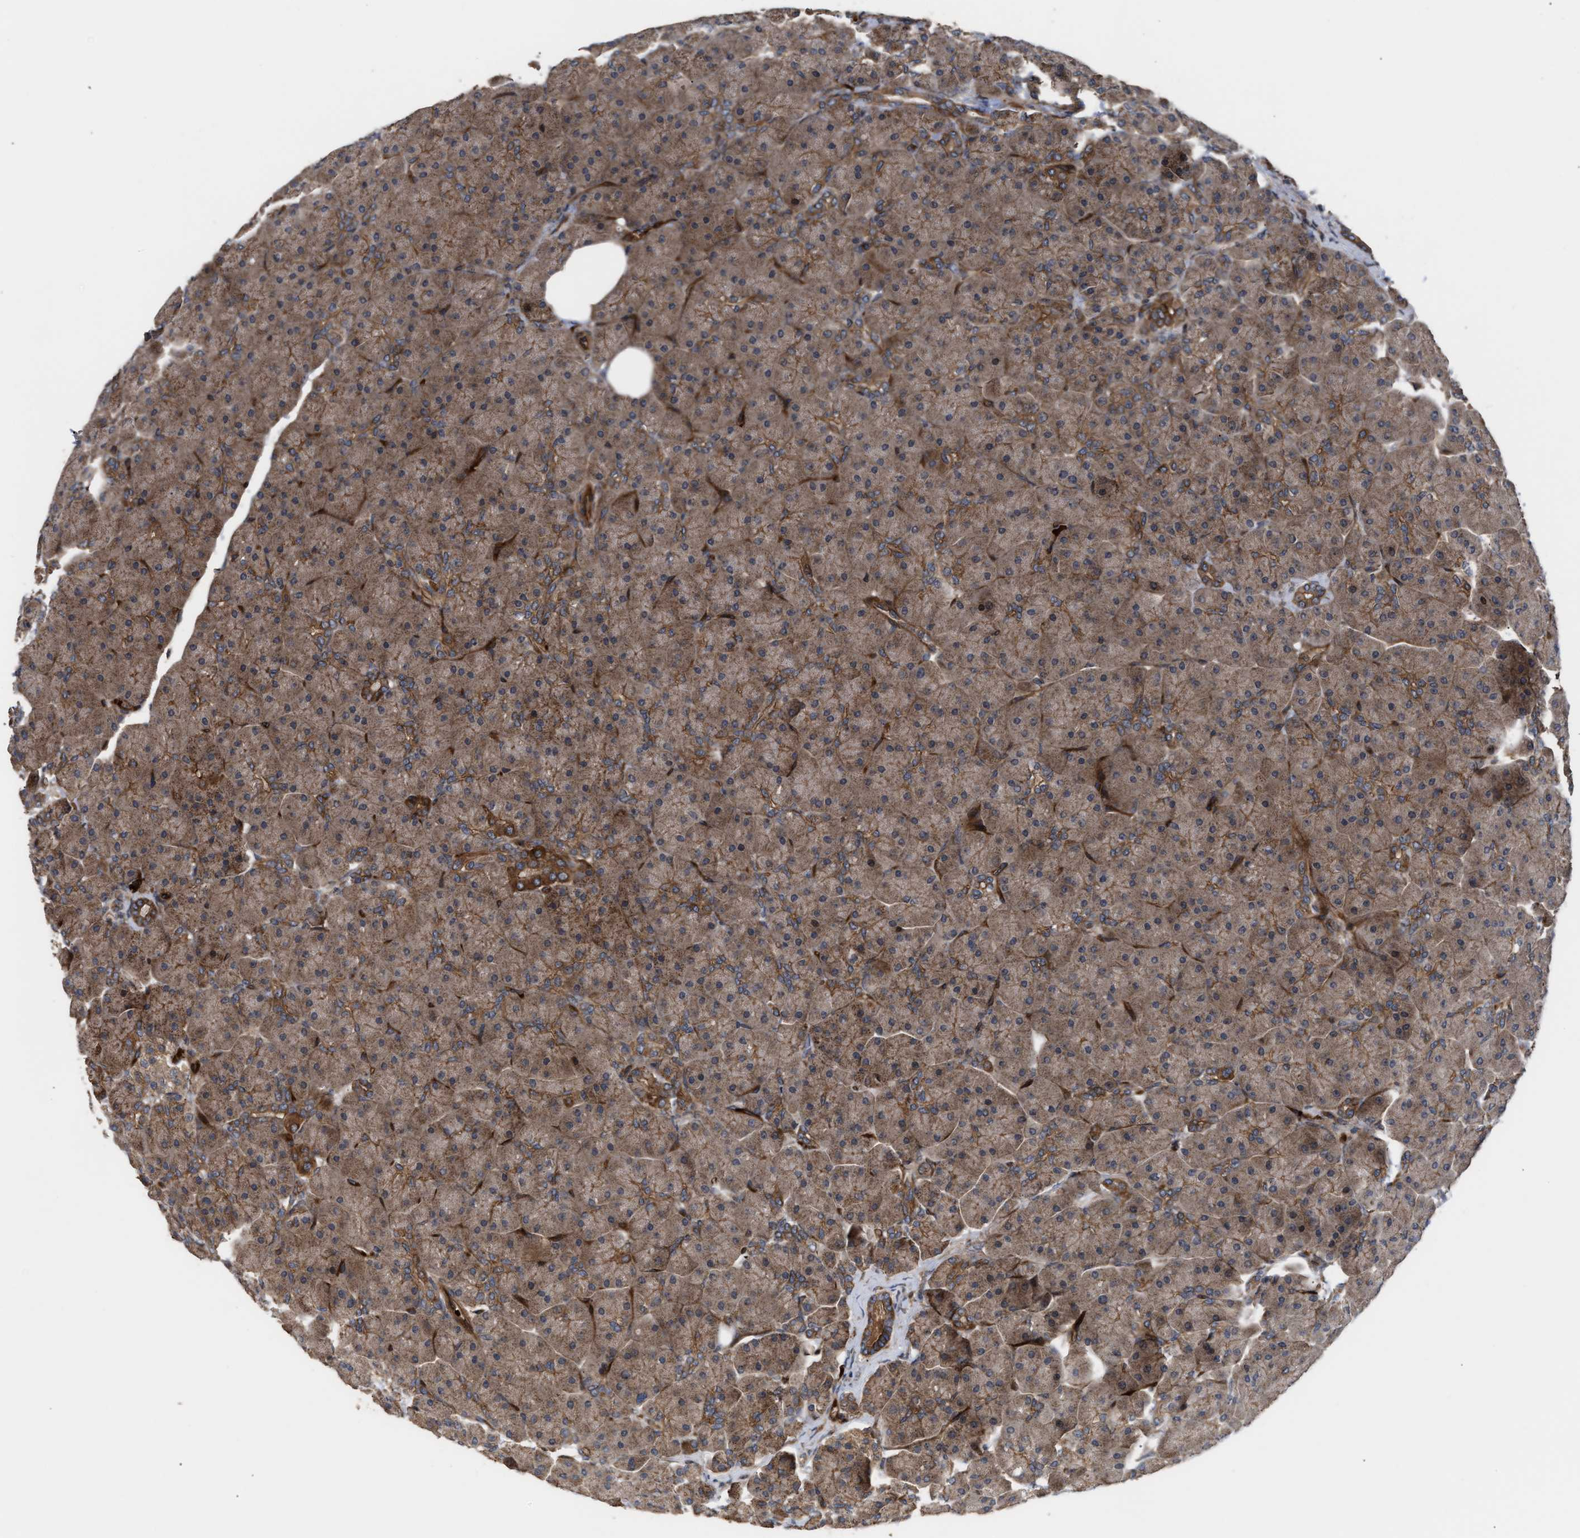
{"staining": {"intensity": "strong", "quantity": "25%-75%", "location": "cytoplasmic/membranous"}, "tissue": "pancreas", "cell_type": "Exocrine glandular cells", "image_type": "normal", "snomed": [{"axis": "morphology", "description": "Normal tissue, NOS"}, {"axis": "topography", "description": "Pancreas"}], "caption": "DAB immunohistochemical staining of benign human pancreas exhibits strong cytoplasmic/membranous protein expression in approximately 25%-75% of exocrine glandular cells. (IHC, brightfield microscopy, high magnification).", "gene": "STAU1", "patient": {"sex": "male", "age": 66}}